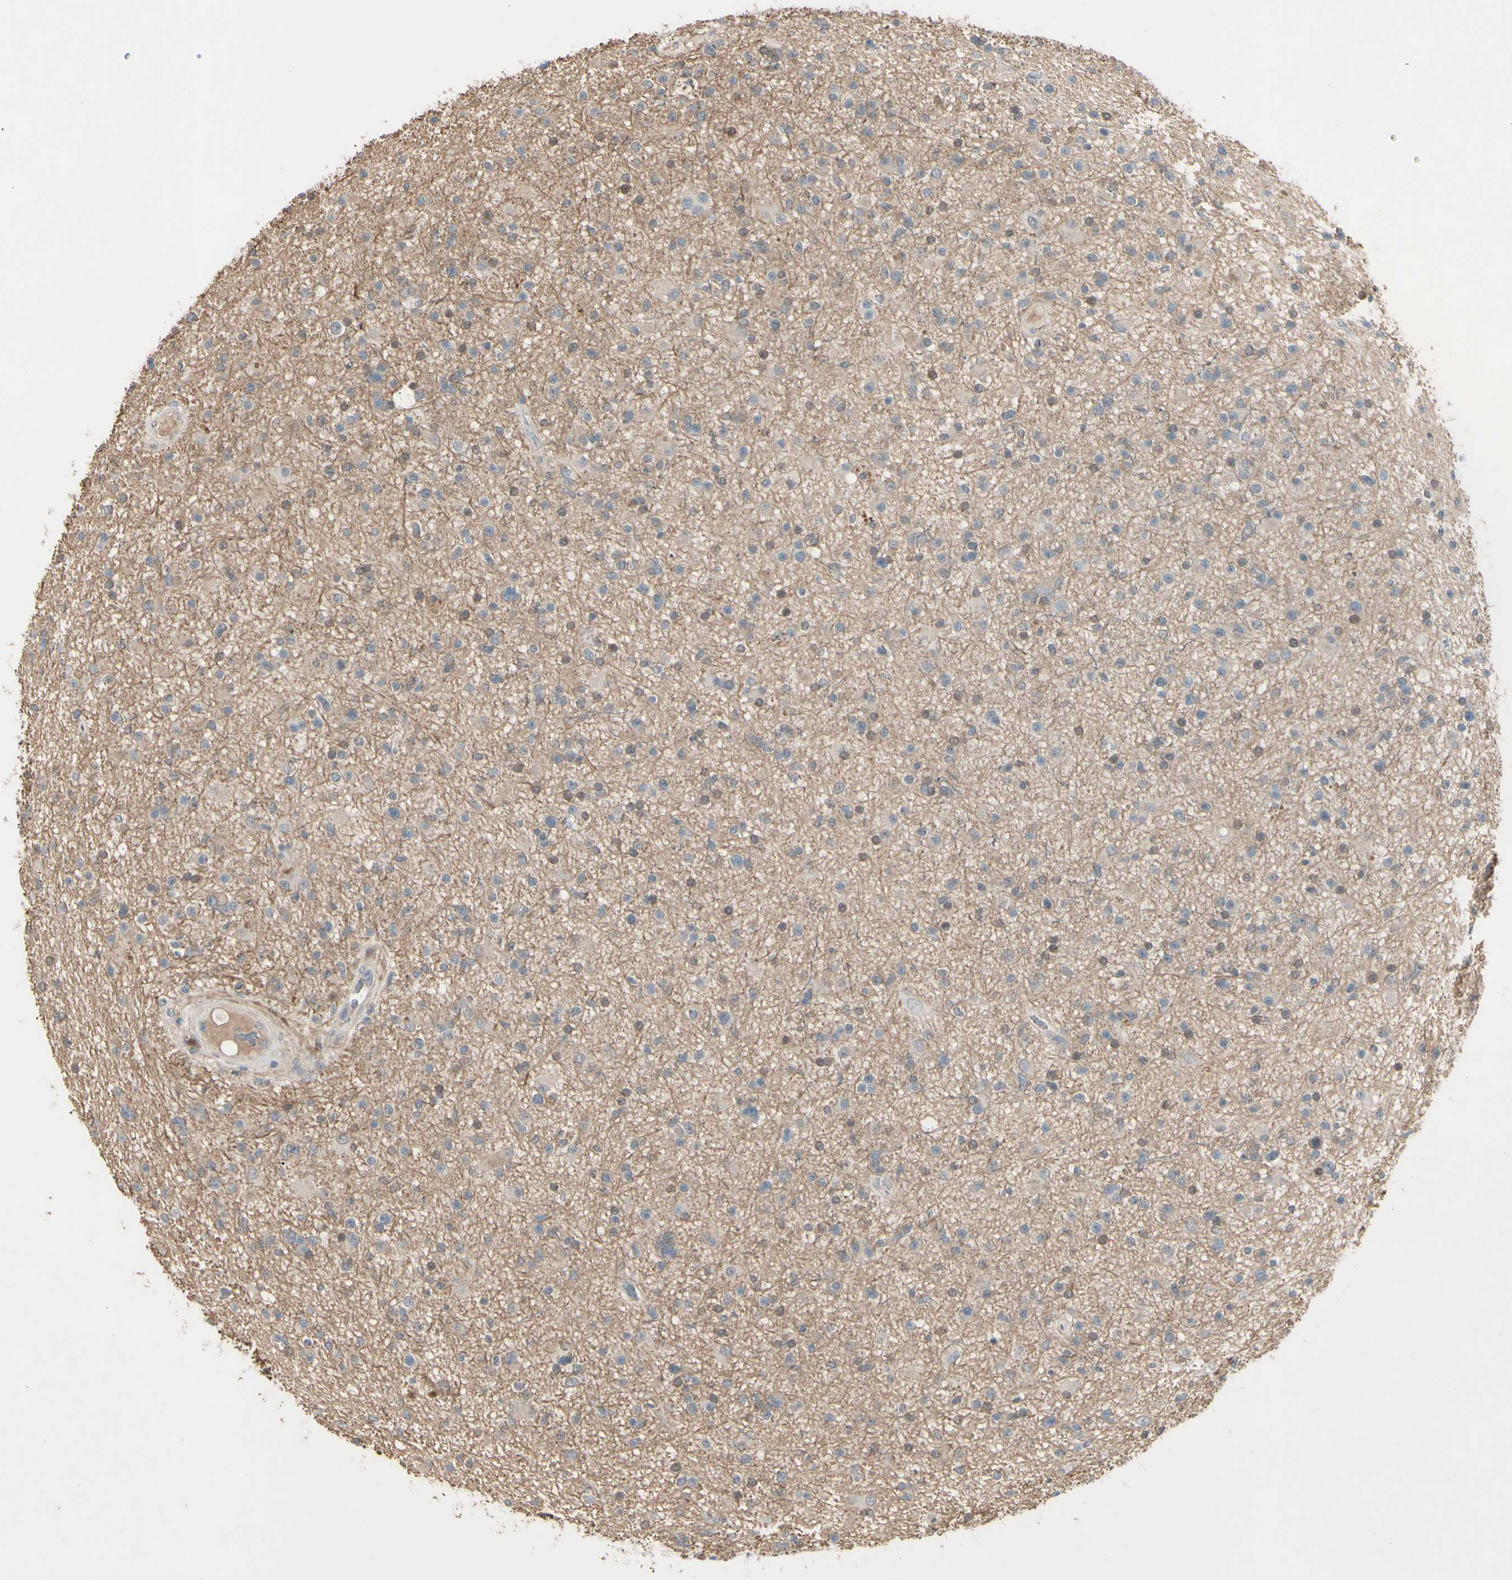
{"staining": {"intensity": "weak", "quantity": "<25%", "location": "cytoplasmic/membranous"}, "tissue": "glioma", "cell_type": "Tumor cells", "image_type": "cancer", "snomed": [{"axis": "morphology", "description": "Glioma, malignant, High grade"}, {"axis": "topography", "description": "Brain"}], "caption": "High power microscopy histopathology image of an immunohistochemistry image of glioma, revealing no significant positivity in tumor cells. (DAB immunohistochemistry (IHC) visualized using brightfield microscopy, high magnification).", "gene": "PIAS4", "patient": {"sex": "male", "age": 33}}